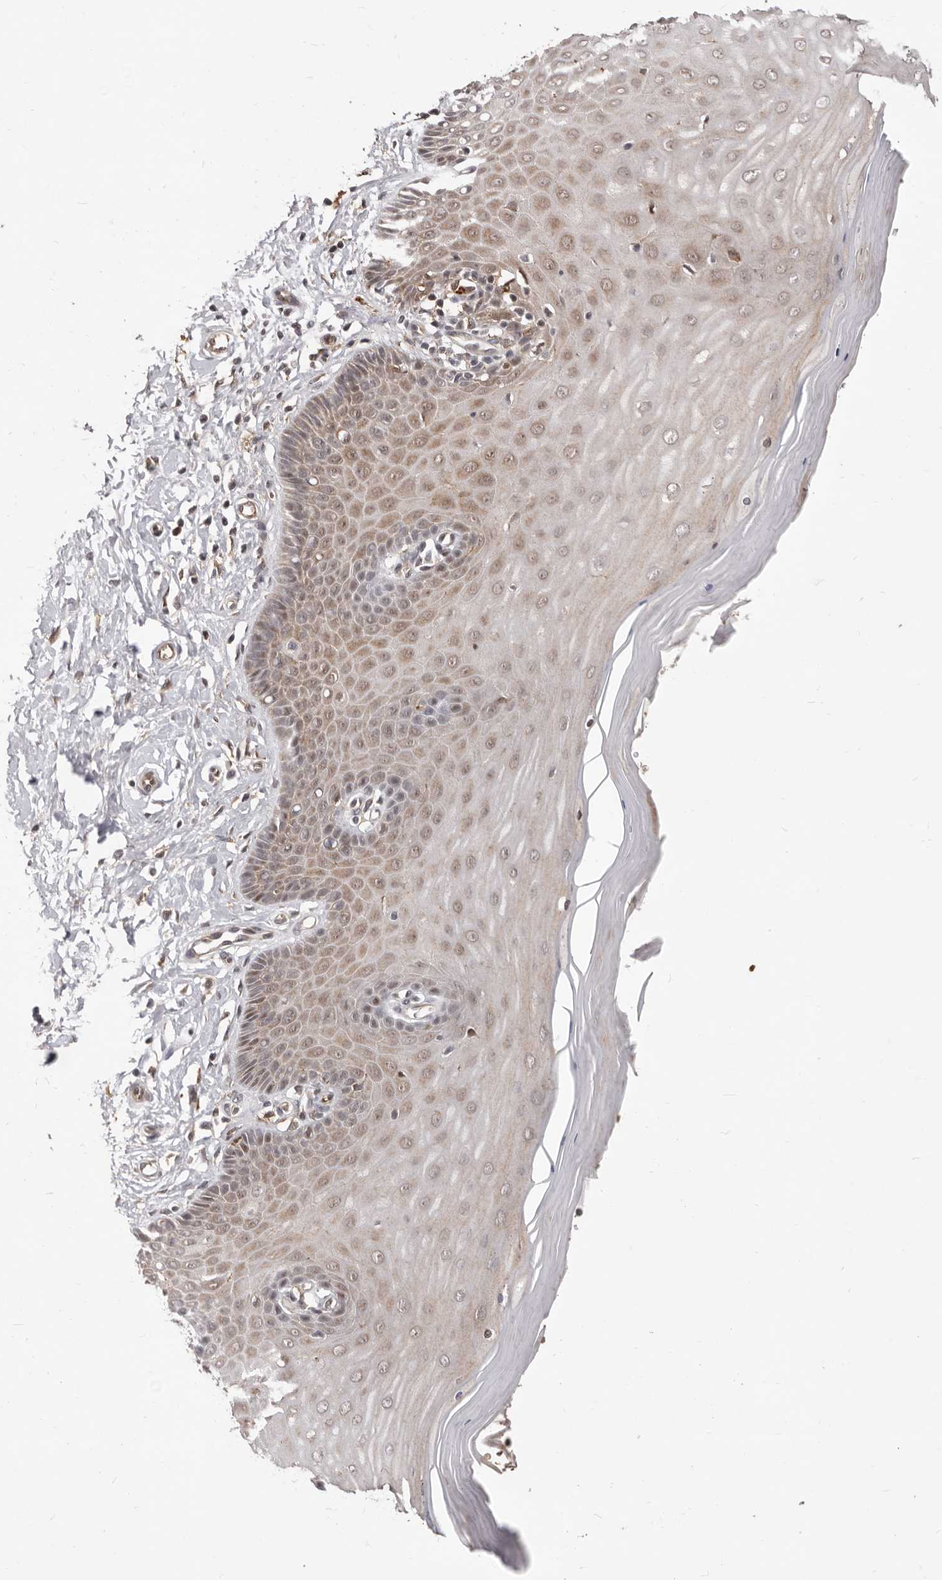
{"staining": {"intensity": "moderate", "quantity": ">75%", "location": "cytoplasmic/membranous,nuclear"}, "tissue": "cervix", "cell_type": "Glandular cells", "image_type": "normal", "snomed": [{"axis": "morphology", "description": "Normal tissue, NOS"}, {"axis": "topography", "description": "Cervix"}], "caption": "Cervix stained for a protein exhibits moderate cytoplasmic/membranous,nuclear positivity in glandular cells. (DAB = brown stain, brightfield microscopy at high magnification).", "gene": "NCOA3", "patient": {"sex": "female", "age": 55}}